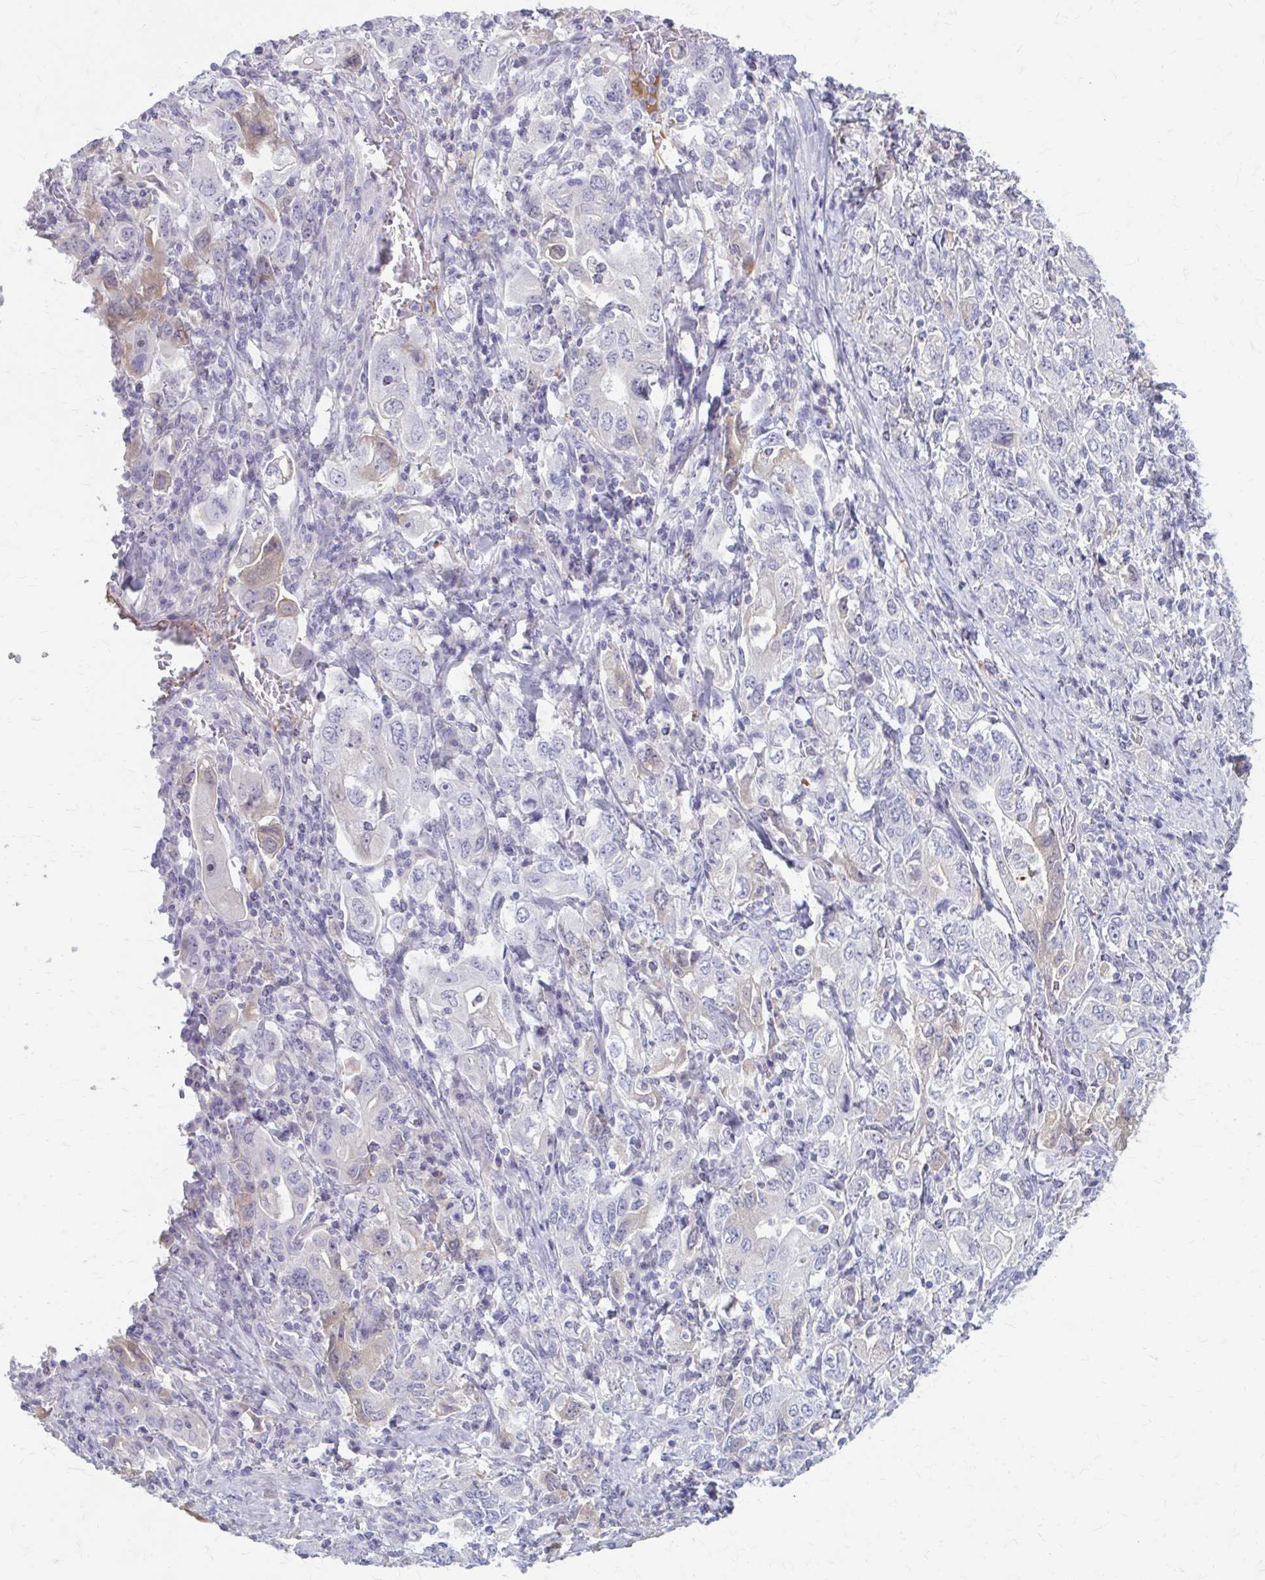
{"staining": {"intensity": "negative", "quantity": "none", "location": "none"}, "tissue": "stomach cancer", "cell_type": "Tumor cells", "image_type": "cancer", "snomed": [{"axis": "morphology", "description": "Adenocarcinoma, NOS"}, {"axis": "topography", "description": "Stomach, upper"}, {"axis": "topography", "description": "Stomach"}], "caption": "The IHC photomicrograph has no significant expression in tumor cells of stomach cancer (adenocarcinoma) tissue. (DAB (3,3'-diaminobenzidine) IHC, high magnification).", "gene": "SERPIND1", "patient": {"sex": "male", "age": 62}}